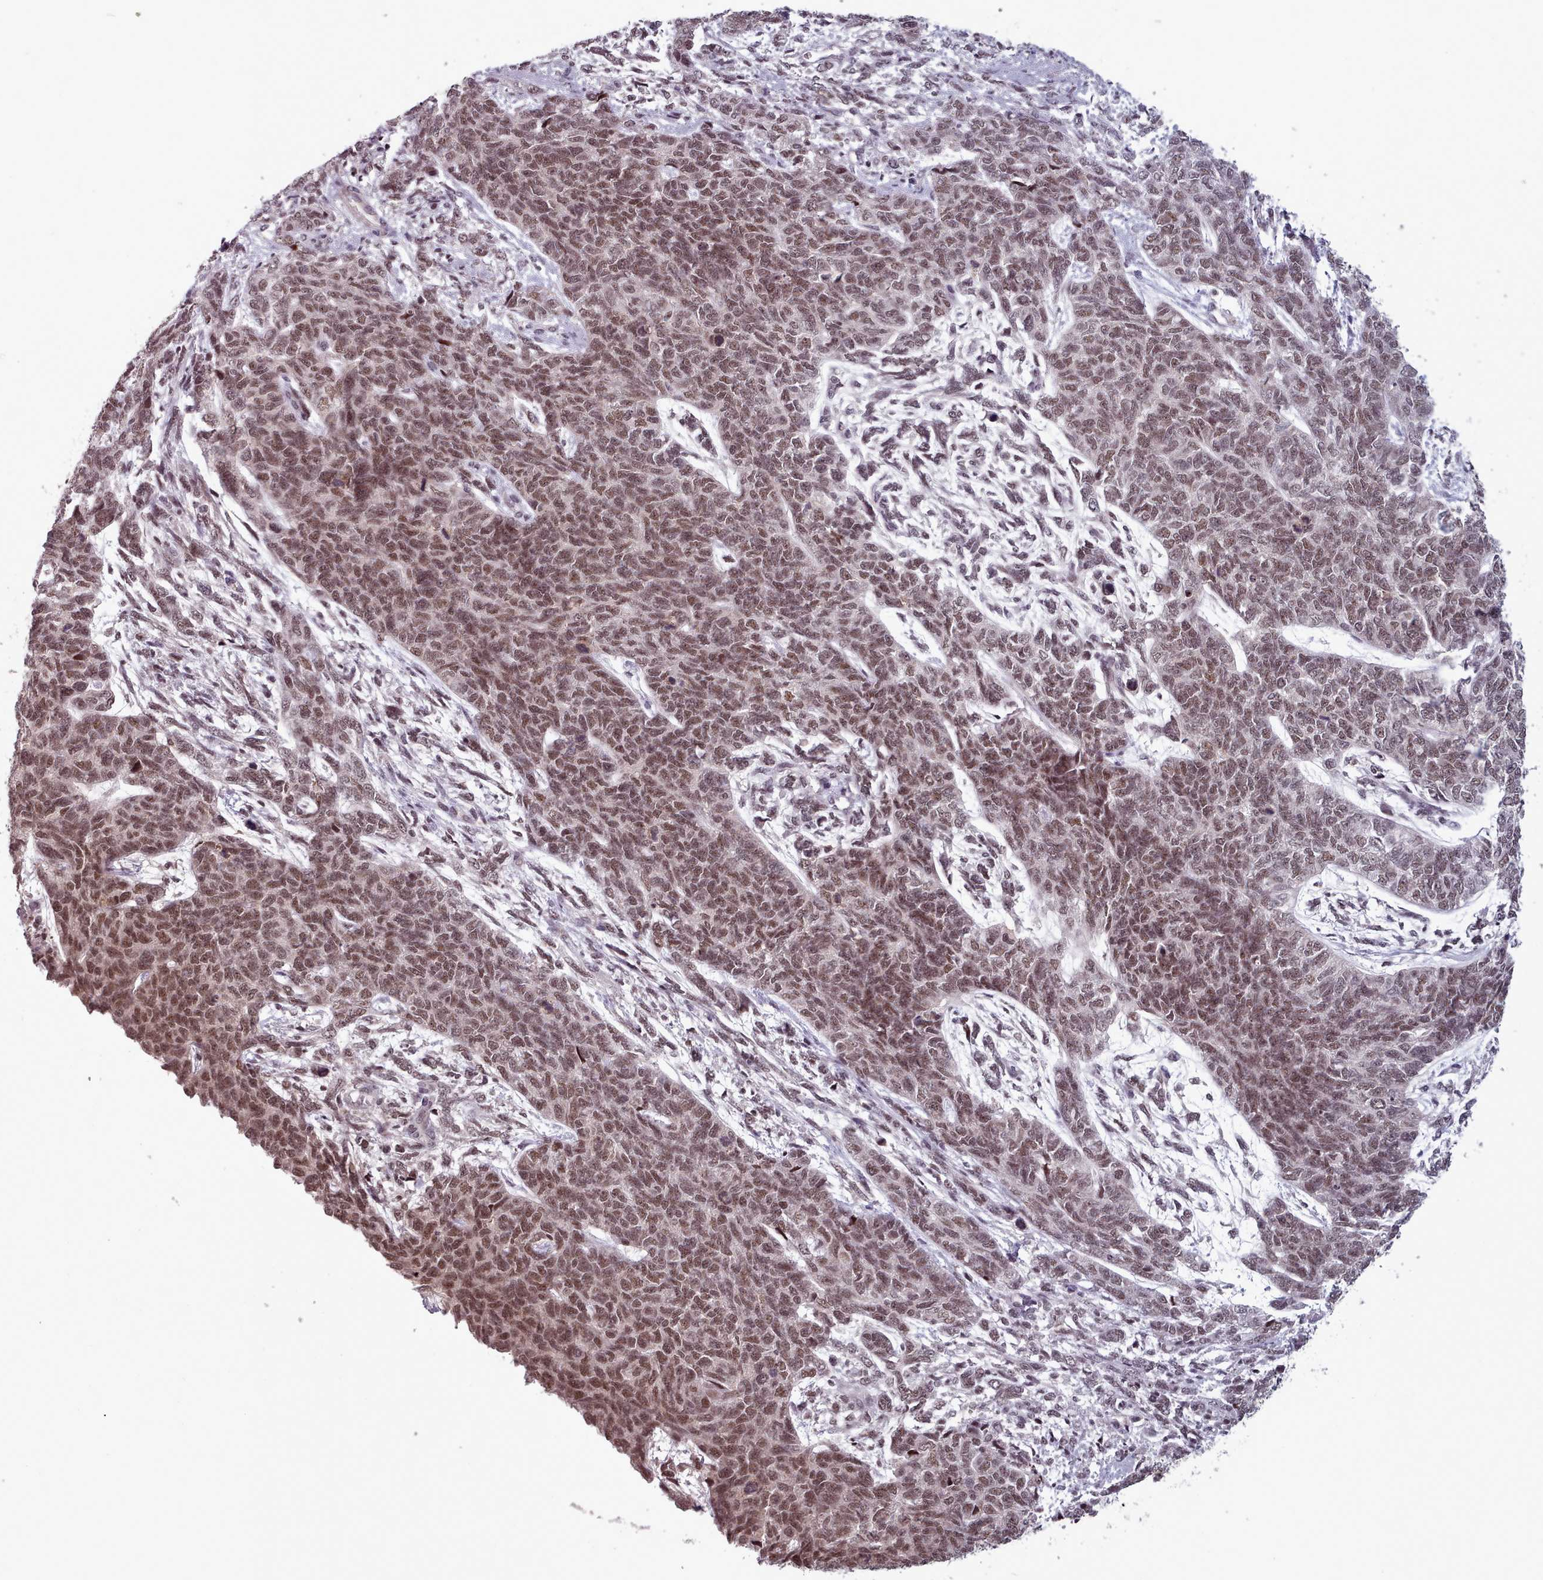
{"staining": {"intensity": "moderate", "quantity": ">75%", "location": "nuclear"}, "tissue": "cervical cancer", "cell_type": "Tumor cells", "image_type": "cancer", "snomed": [{"axis": "morphology", "description": "Squamous cell carcinoma, NOS"}, {"axis": "topography", "description": "Cervix"}], "caption": "An immunohistochemistry image of tumor tissue is shown. Protein staining in brown shows moderate nuclear positivity in cervical squamous cell carcinoma within tumor cells.", "gene": "SRSF9", "patient": {"sex": "female", "age": 63}}